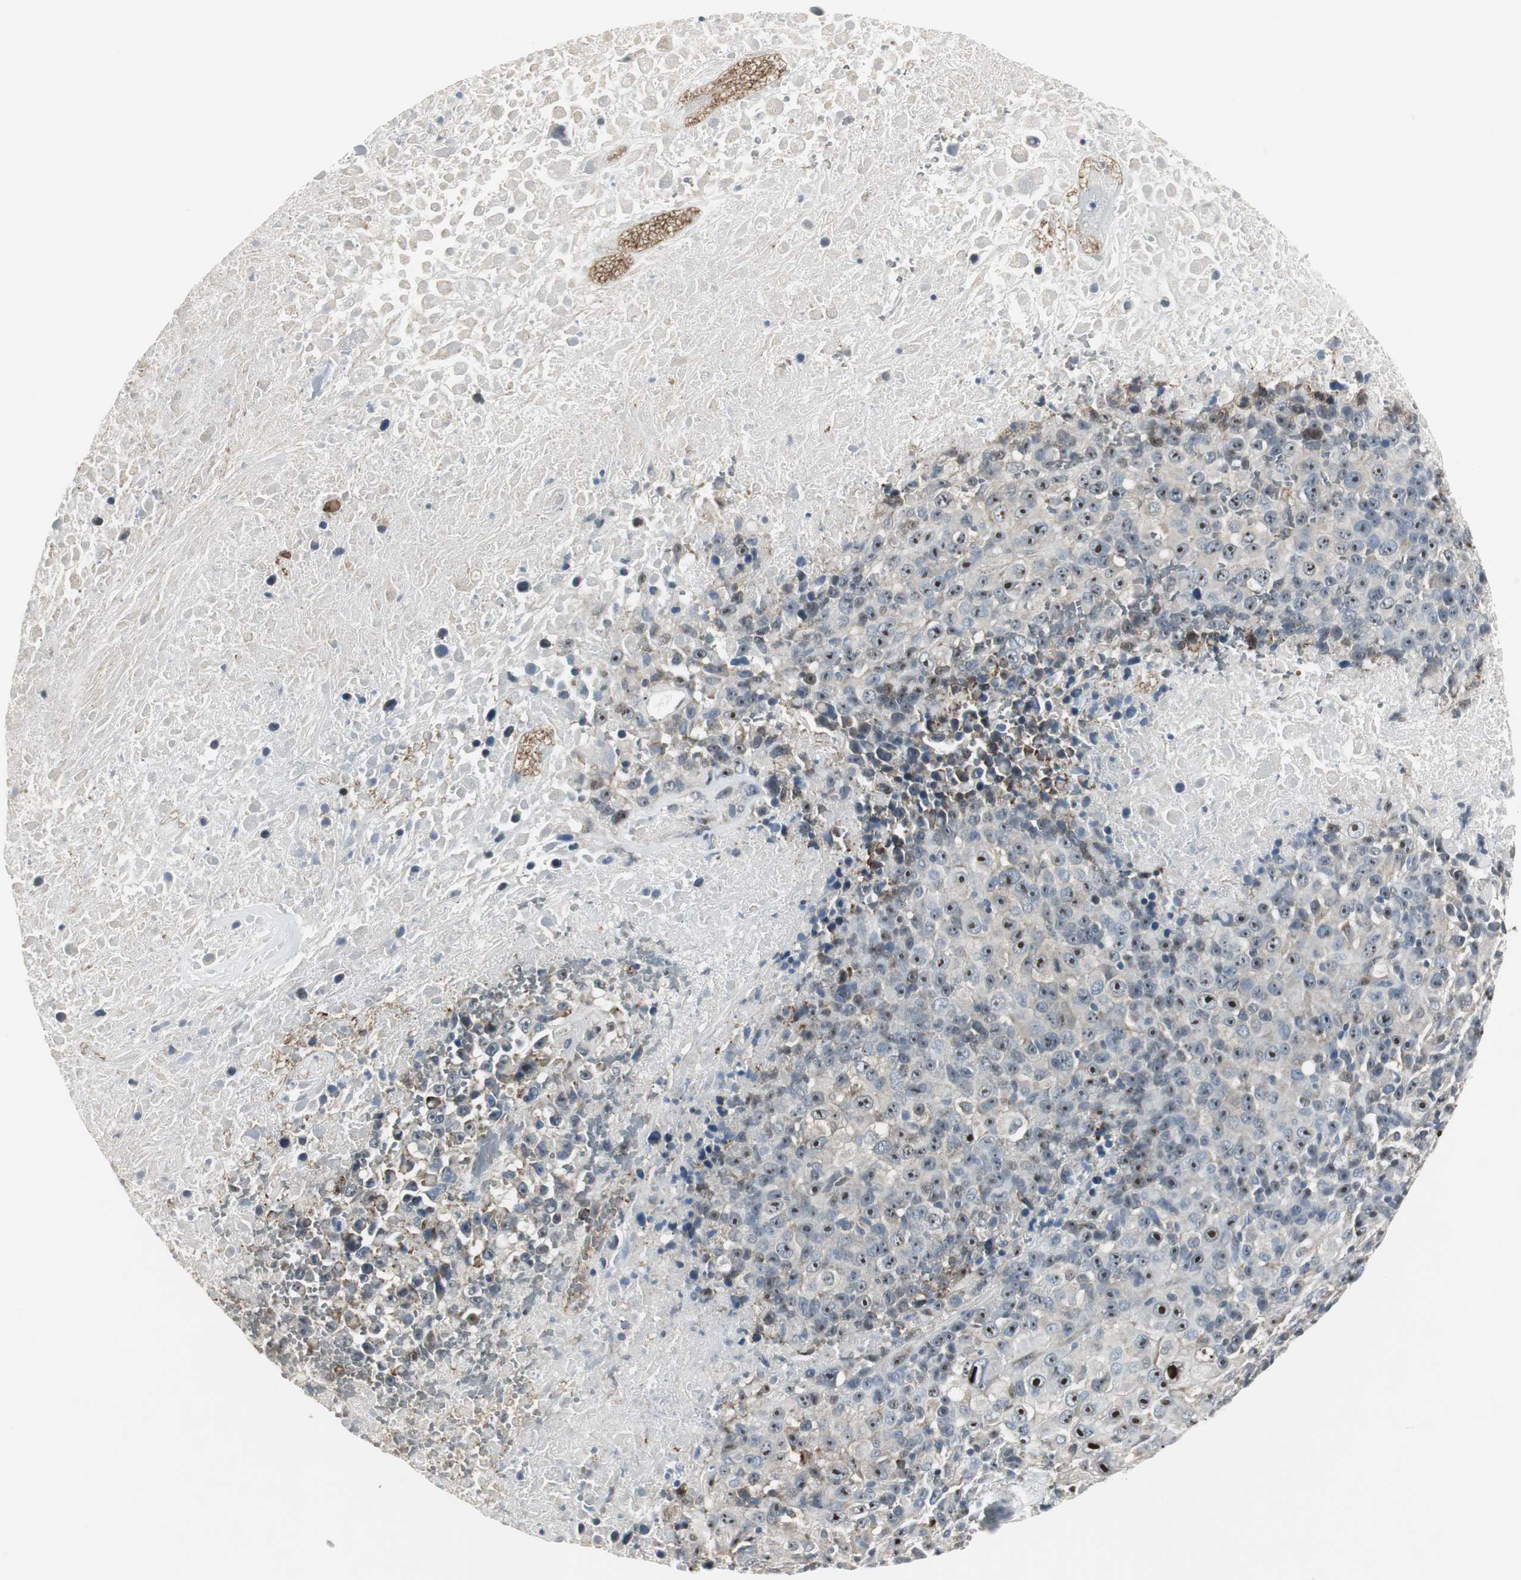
{"staining": {"intensity": "weak", "quantity": ">75%", "location": "cytoplasmic/membranous"}, "tissue": "melanoma", "cell_type": "Tumor cells", "image_type": "cancer", "snomed": [{"axis": "morphology", "description": "Malignant melanoma, Metastatic site"}, {"axis": "topography", "description": "Cerebral cortex"}], "caption": "Immunohistochemistry (IHC) of human malignant melanoma (metastatic site) reveals low levels of weak cytoplasmic/membranous expression in approximately >75% of tumor cells.", "gene": "CCT5", "patient": {"sex": "female", "age": 52}}